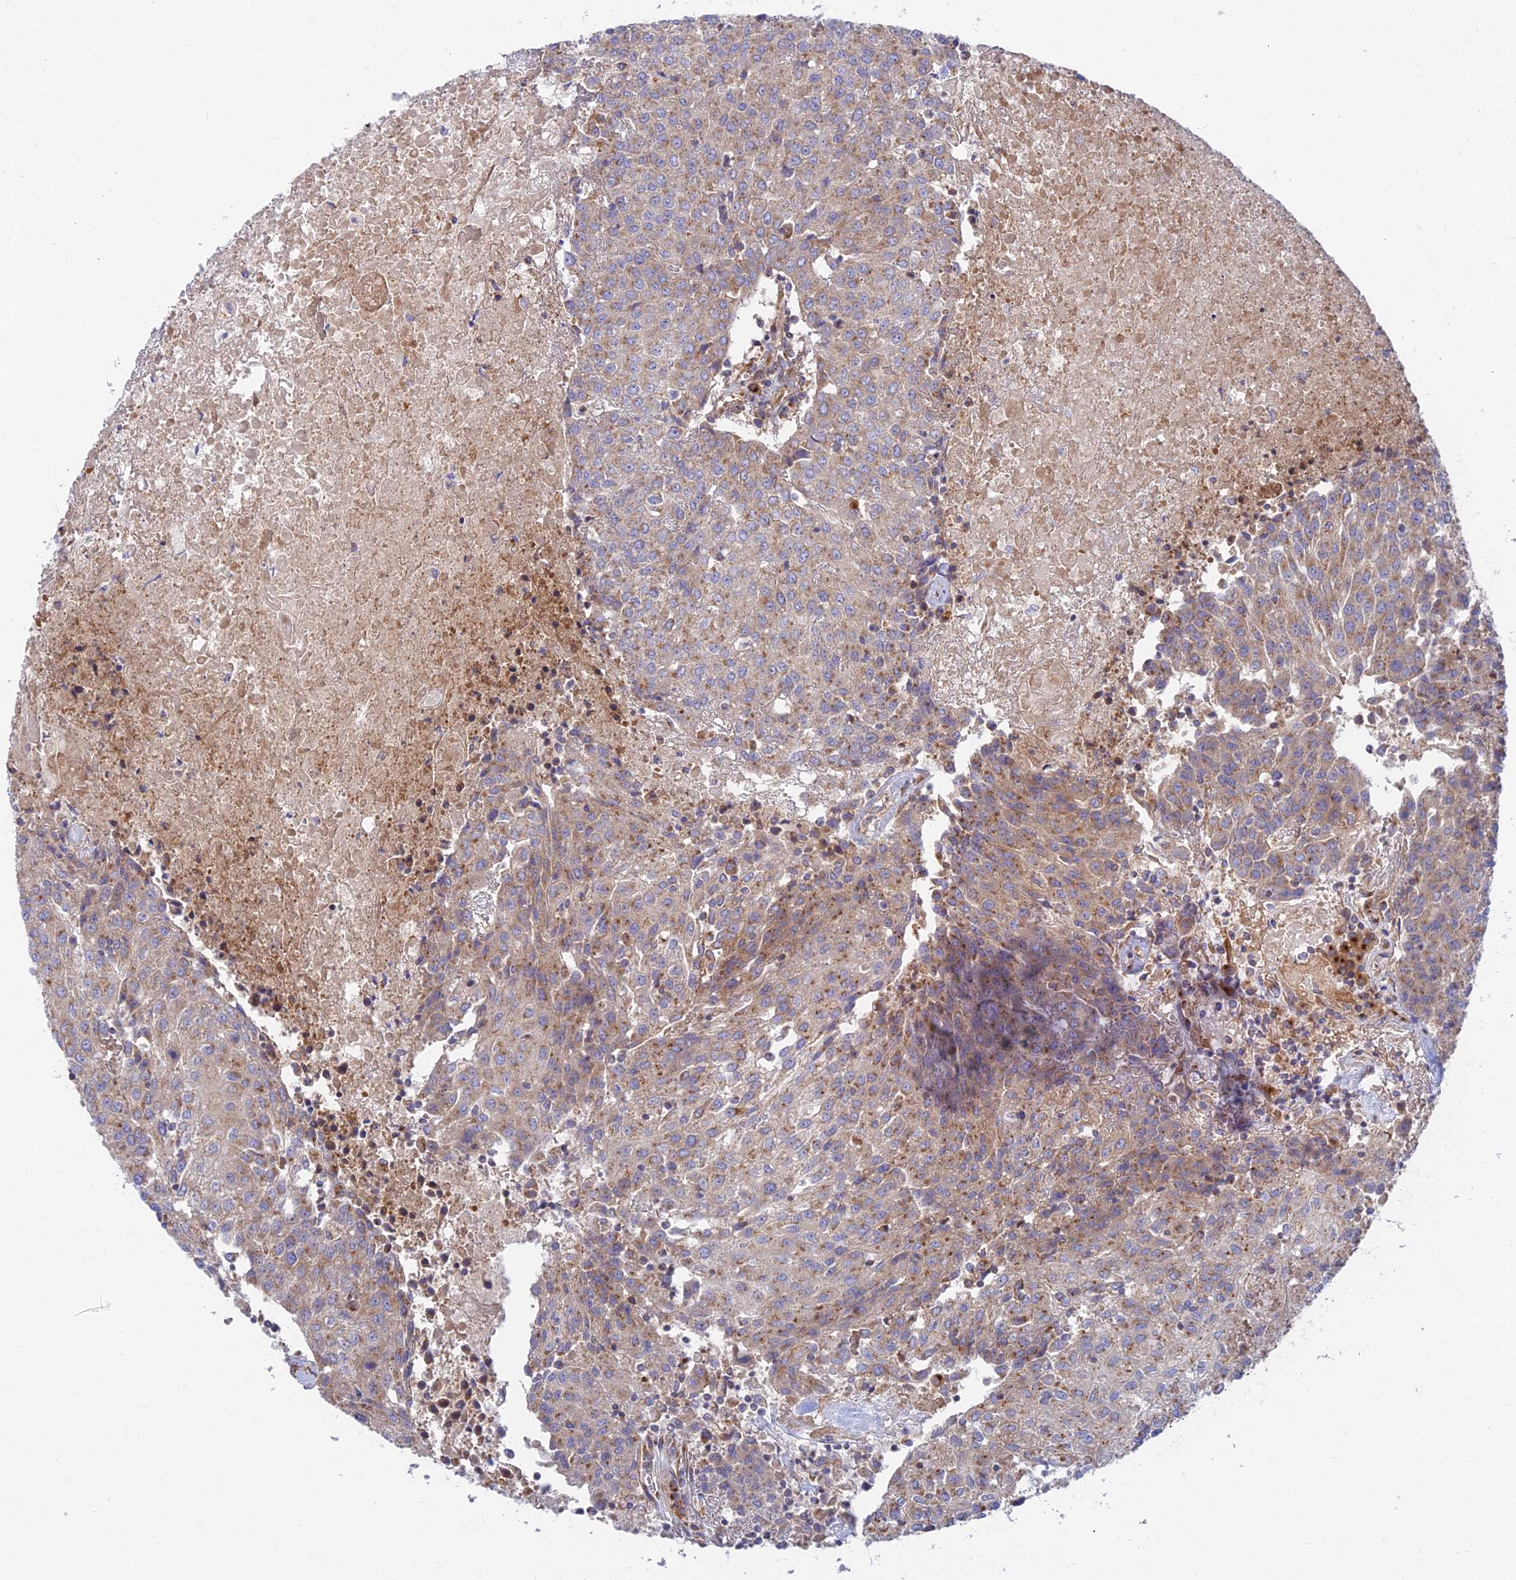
{"staining": {"intensity": "moderate", "quantity": ">75%", "location": "cytoplasmic/membranous"}, "tissue": "urothelial cancer", "cell_type": "Tumor cells", "image_type": "cancer", "snomed": [{"axis": "morphology", "description": "Urothelial carcinoma, High grade"}, {"axis": "topography", "description": "Urinary bladder"}], "caption": "Approximately >75% of tumor cells in urothelial carcinoma (high-grade) reveal moderate cytoplasmic/membranous protein expression as visualized by brown immunohistochemical staining.", "gene": "GOLGA3", "patient": {"sex": "female", "age": 85}}